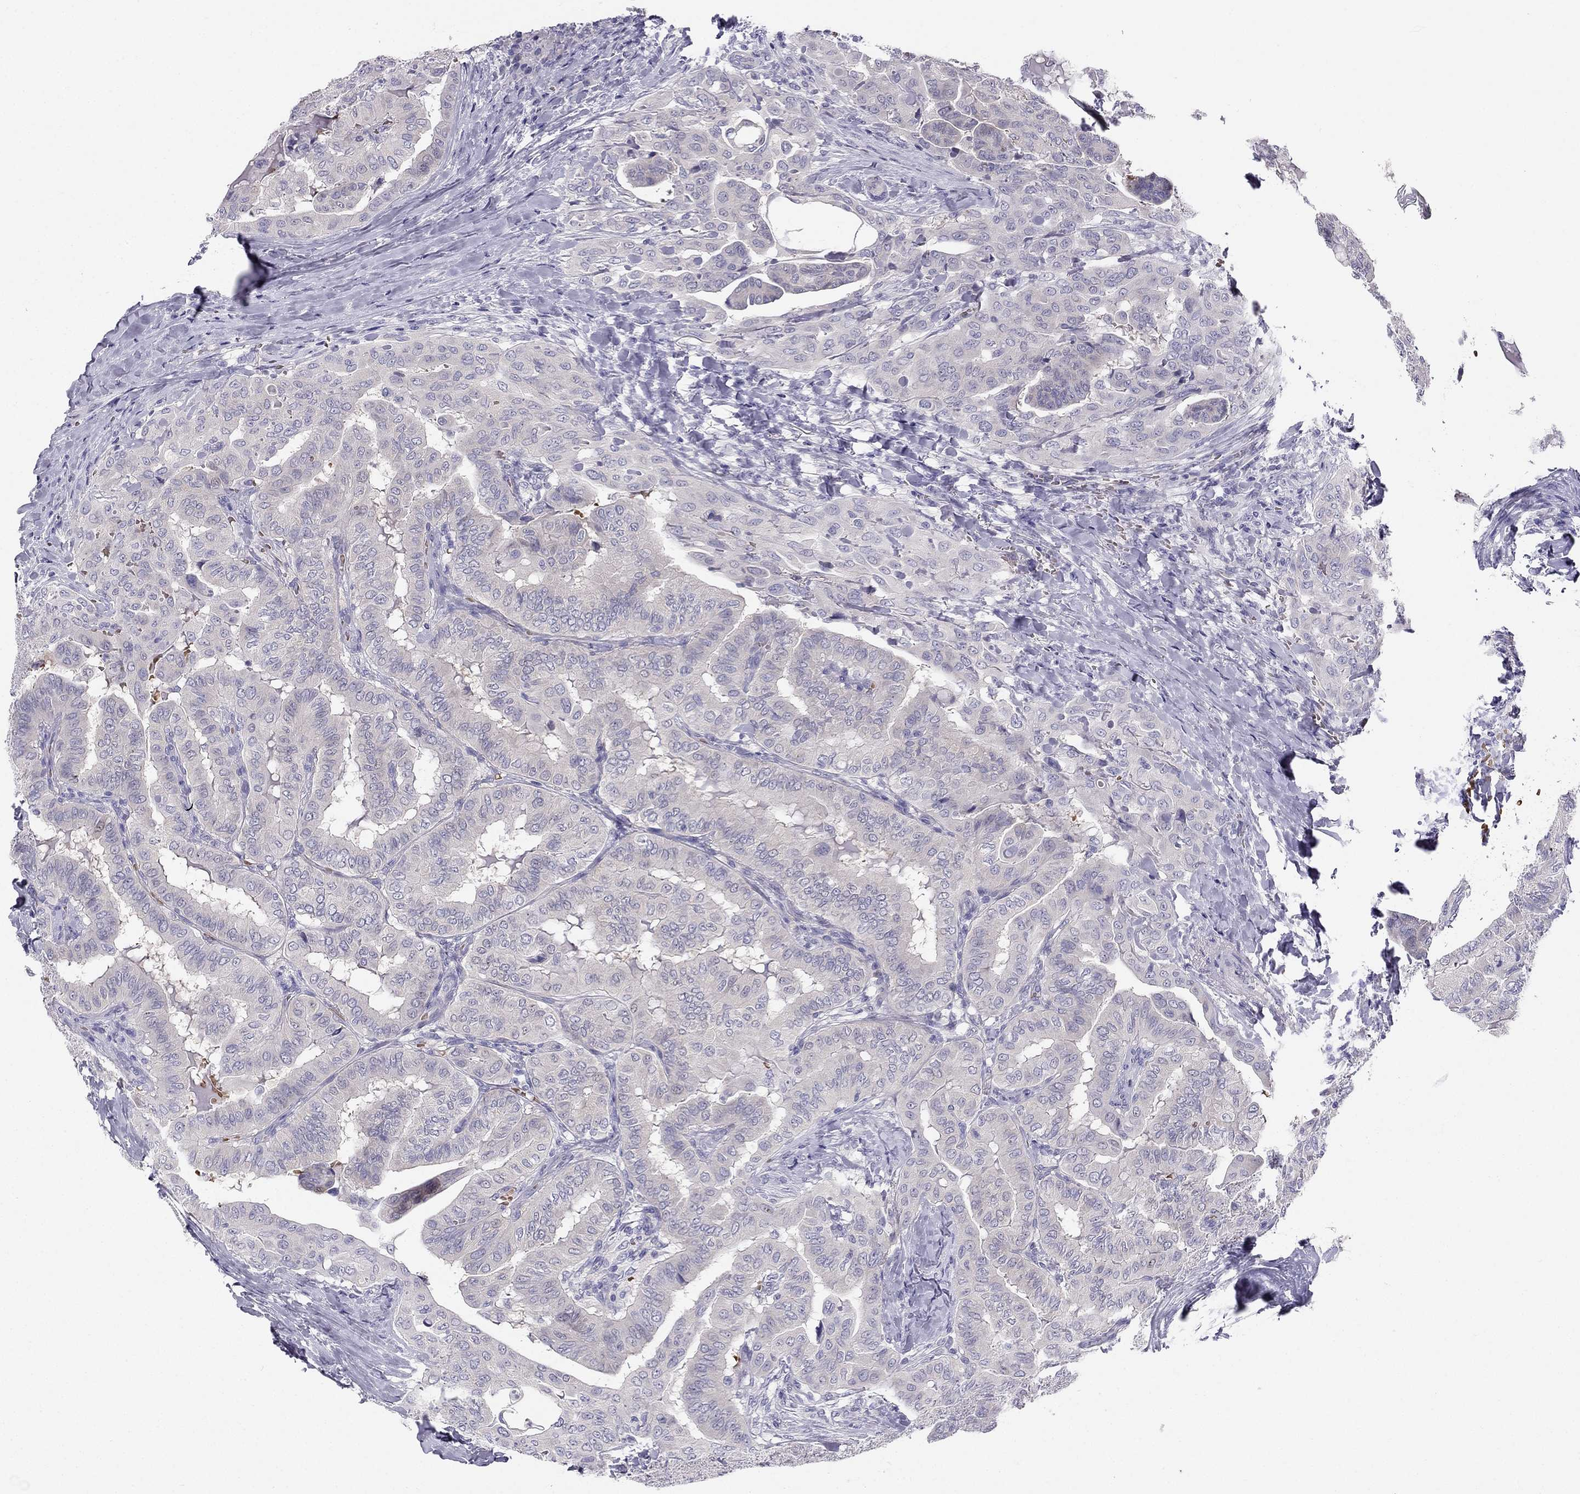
{"staining": {"intensity": "negative", "quantity": "none", "location": "none"}, "tissue": "thyroid cancer", "cell_type": "Tumor cells", "image_type": "cancer", "snomed": [{"axis": "morphology", "description": "Papillary adenocarcinoma, NOS"}, {"axis": "topography", "description": "Thyroid gland"}], "caption": "Immunohistochemical staining of human thyroid cancer exhibits no significant staining in tumor cells. (Stains: DAB (3,3'-diaminobenzidine) IHC with hematoxylin counter stain, Microscopy: brightfield microscopy at high magnification).", "gene": "RSPH14", "patient": {"sex": "female", "age": 68}}